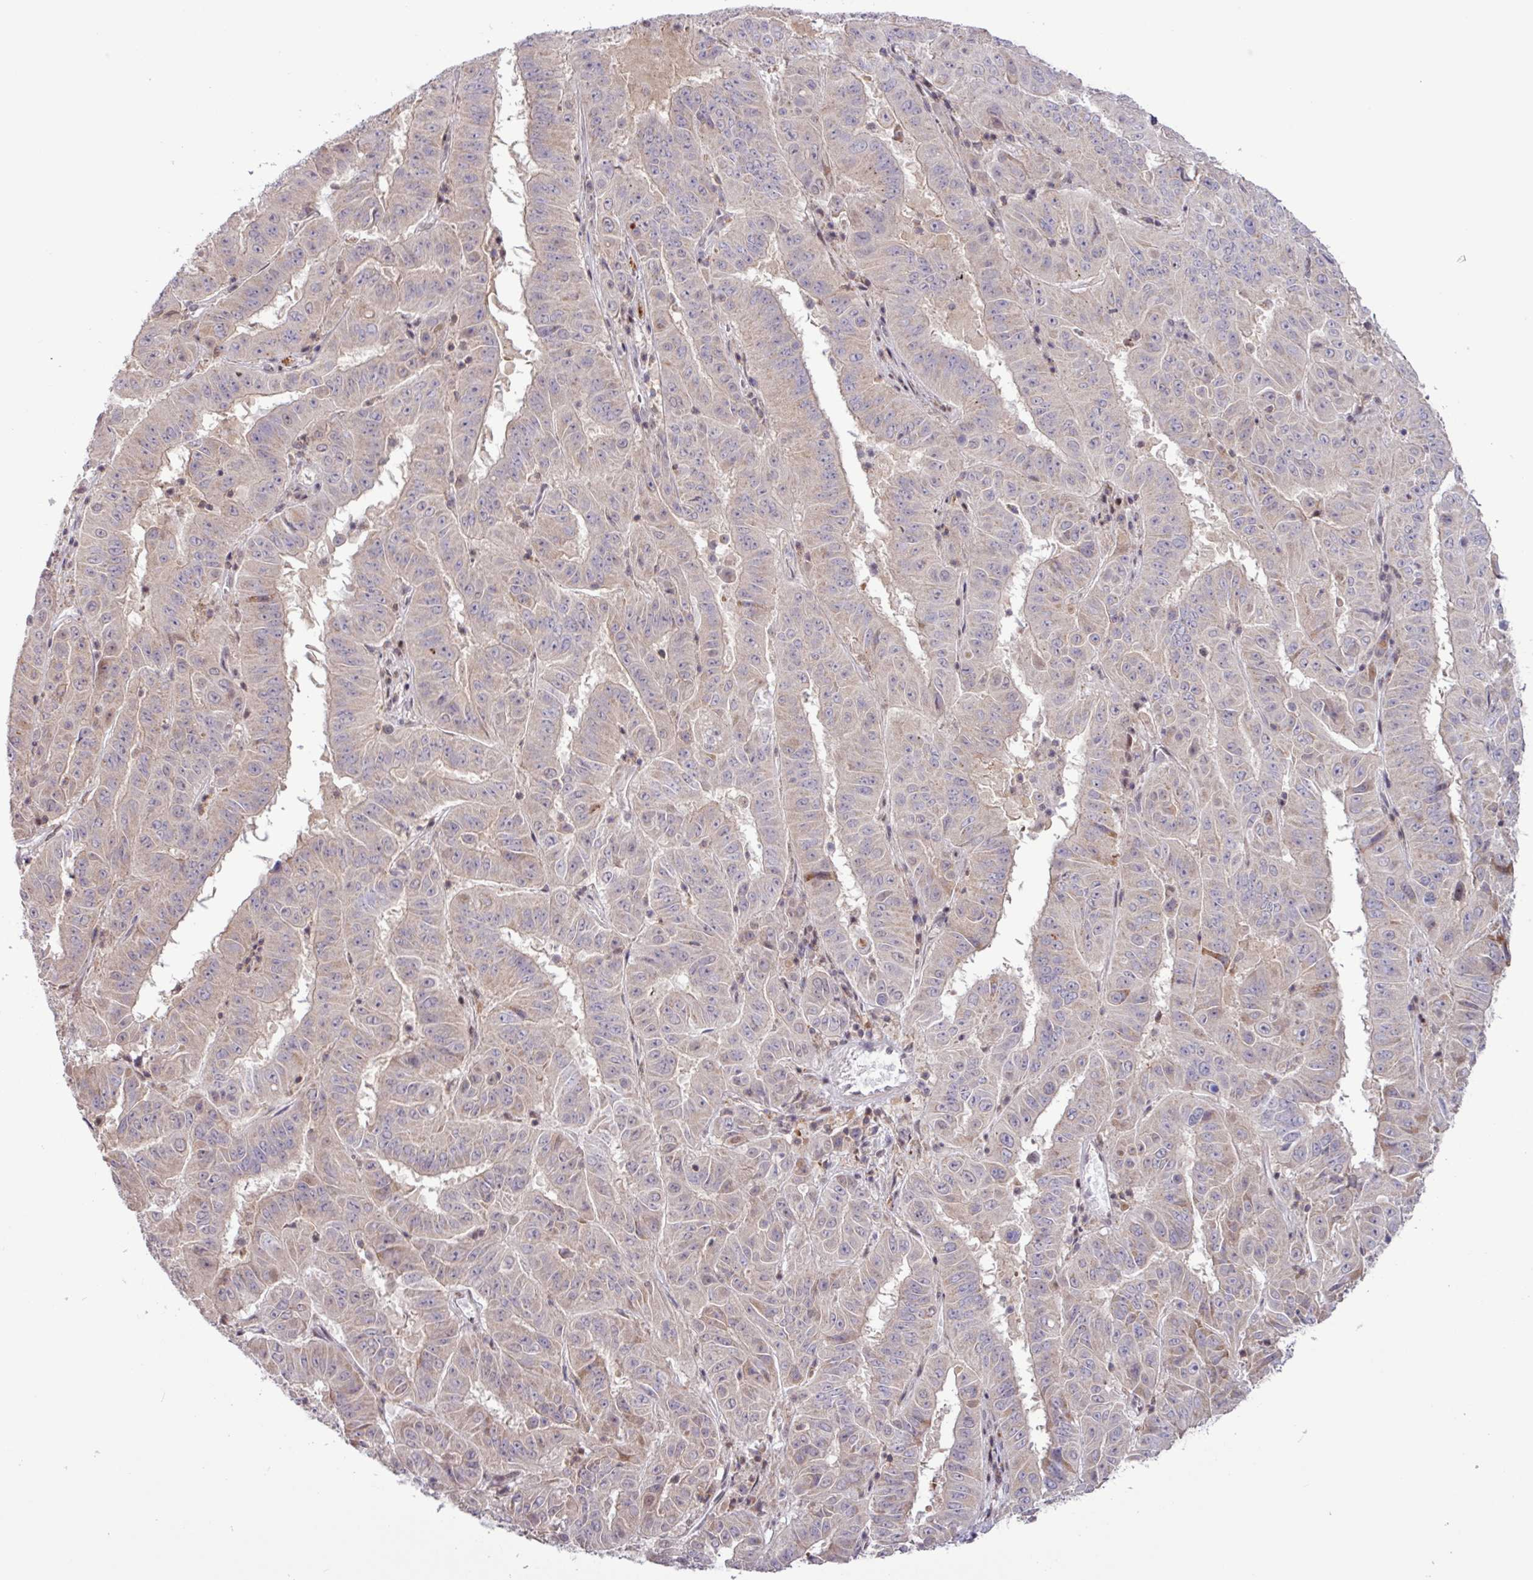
{"staining": {"intensity": "weak", "quantity": "25%-75%", "location": "cytoplasmic/membranous"}, "tissue": "pancreatic cancer", "cell_type": "Tumor cells", "image_type": "cancer", "snomed": [{"axis": "morphology", "description": "Adenocarcinoma, NOS"}, {"axis": "topography", "description": "Pancreas"}], "caption": "IHC (DAB (3,3'-diaminobenzidine)) staining of adenocarcinoma (pancreatic) shows weak cytoplasmic/membranous protein staining in approximately 25%-75% of tumor cells. (Stains: DAB (3,3'-diaminobenzidine) in brown, nuclei in blue, Microscopy: brightfield microscopy at high magnification).", "gene": "RTL3", "patient": {"sex": "male", "age": 63}}